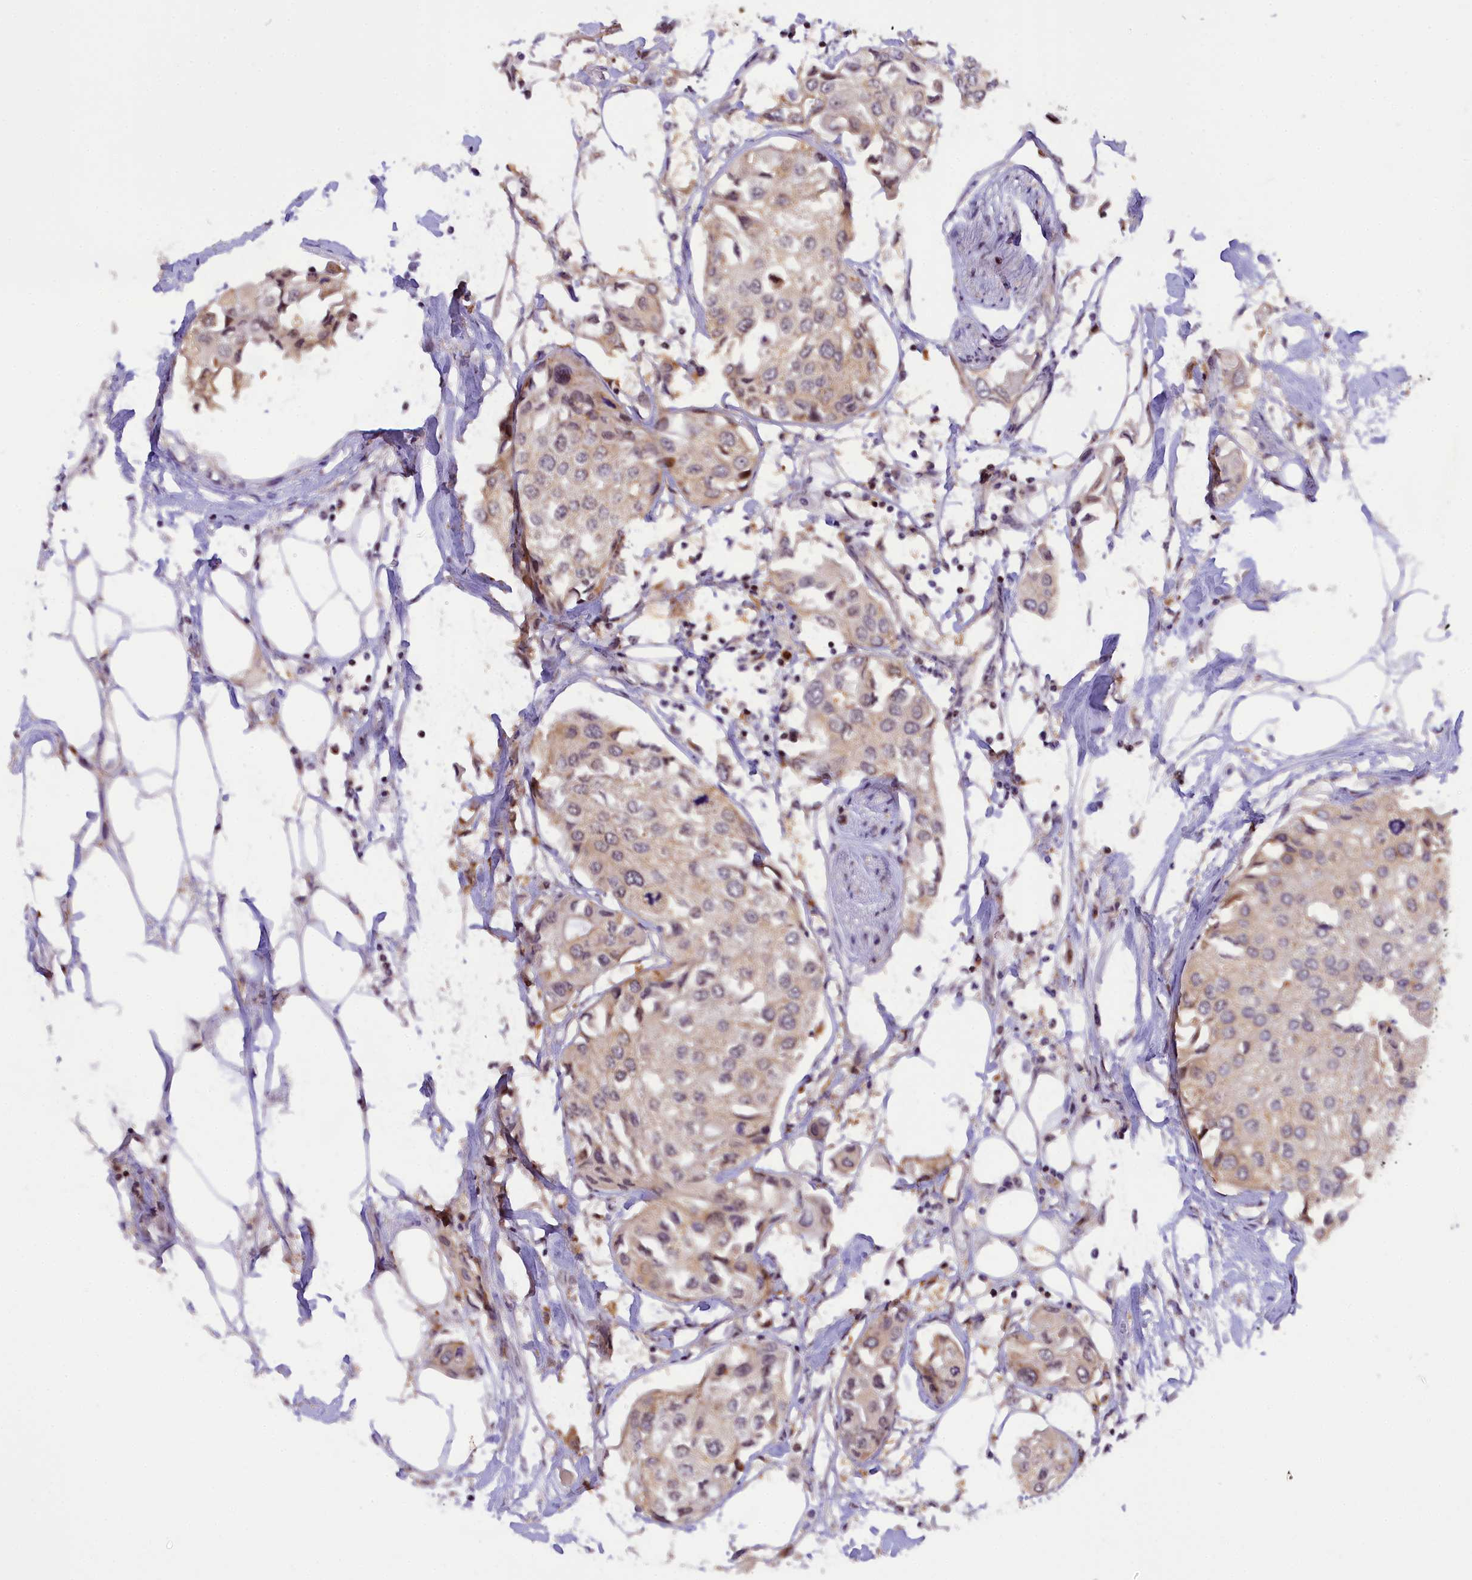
{"staining": {"intensity": "weak", "quantity": "<25%", "location": "cytoplasmic/membranous"}, "tissue": "urothelial cancer", "cell_type": "Tumor cells", "image_type": "cancer", "snomed": [{"axis": "morphology", "description": "Urothelial carcinoma, High grade"}, {"axis": "topography", "description": "Urinary bladder"}], "caption": "Tumor cells are negative for protein expression in human urothelial carcinoma (high-grade). The staining is performed using DAB (3,3'-diaminobenzidine) brown chromogen with nuclei counter-stained in using hematoxylin.", "gene": "SAMD4A", "patient": {"sex": "male", "age": 64}}